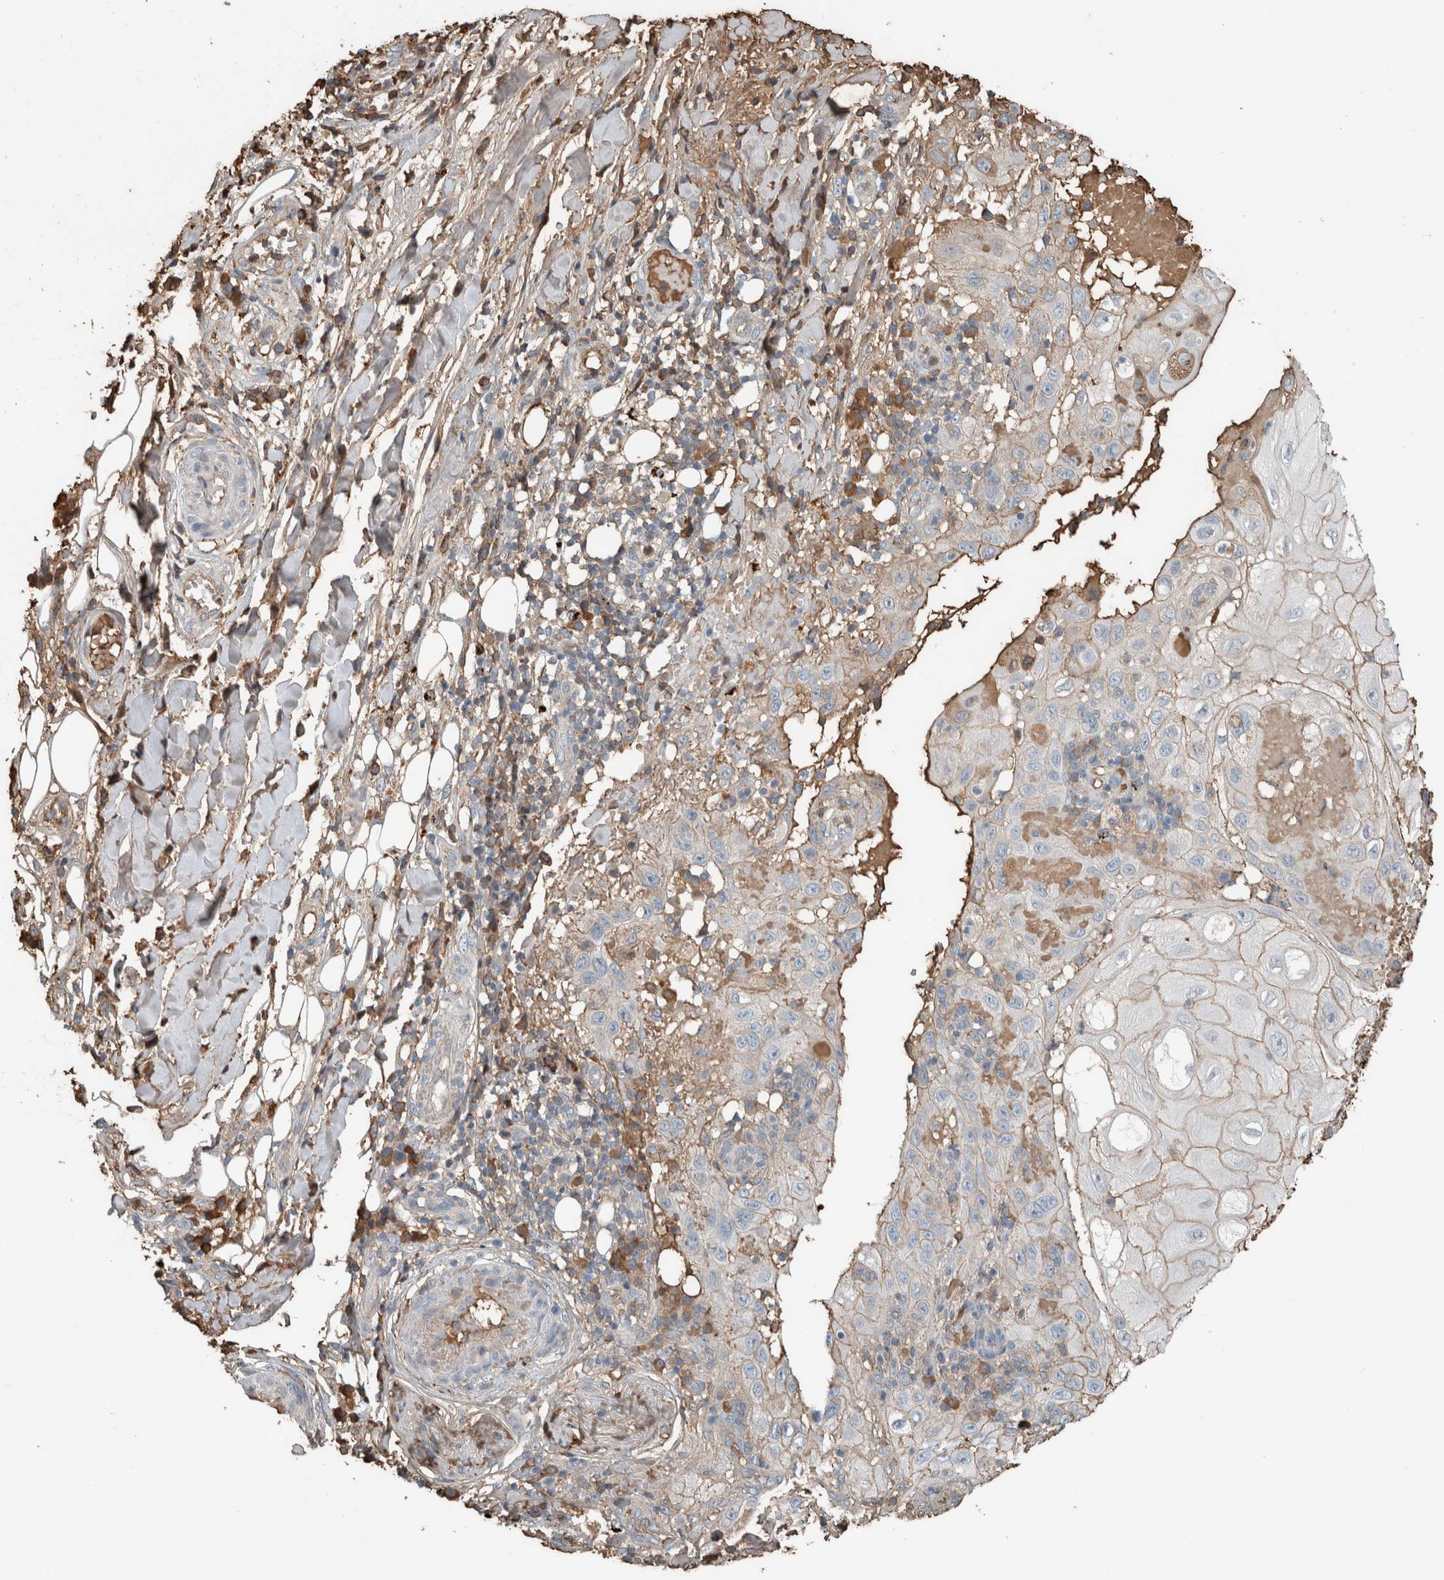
{"staining": {"intensity": "weak", "quantity": "25%-75%", "location": "cytoplasmic/membranous"}, "tissue": "skin cancer", "cell_type": "Tumor cells", "image_type": "cancer", "snomed": [{"axis": "morphology", "description": "Normal tissue, NOS"}, {"axis": "morphology", "description": "Squamous cell carcinoma, NOS"}, {"axis": "topography", "description": "Skin"}], "caption": "Skin cancer stained for a protein (brown) exhibits weak cytoplasmic/membranous positive expression in about 25%-75% of tumor cells.", "gene": "USP34", "patient": {"sex": "female", "age": 96}}